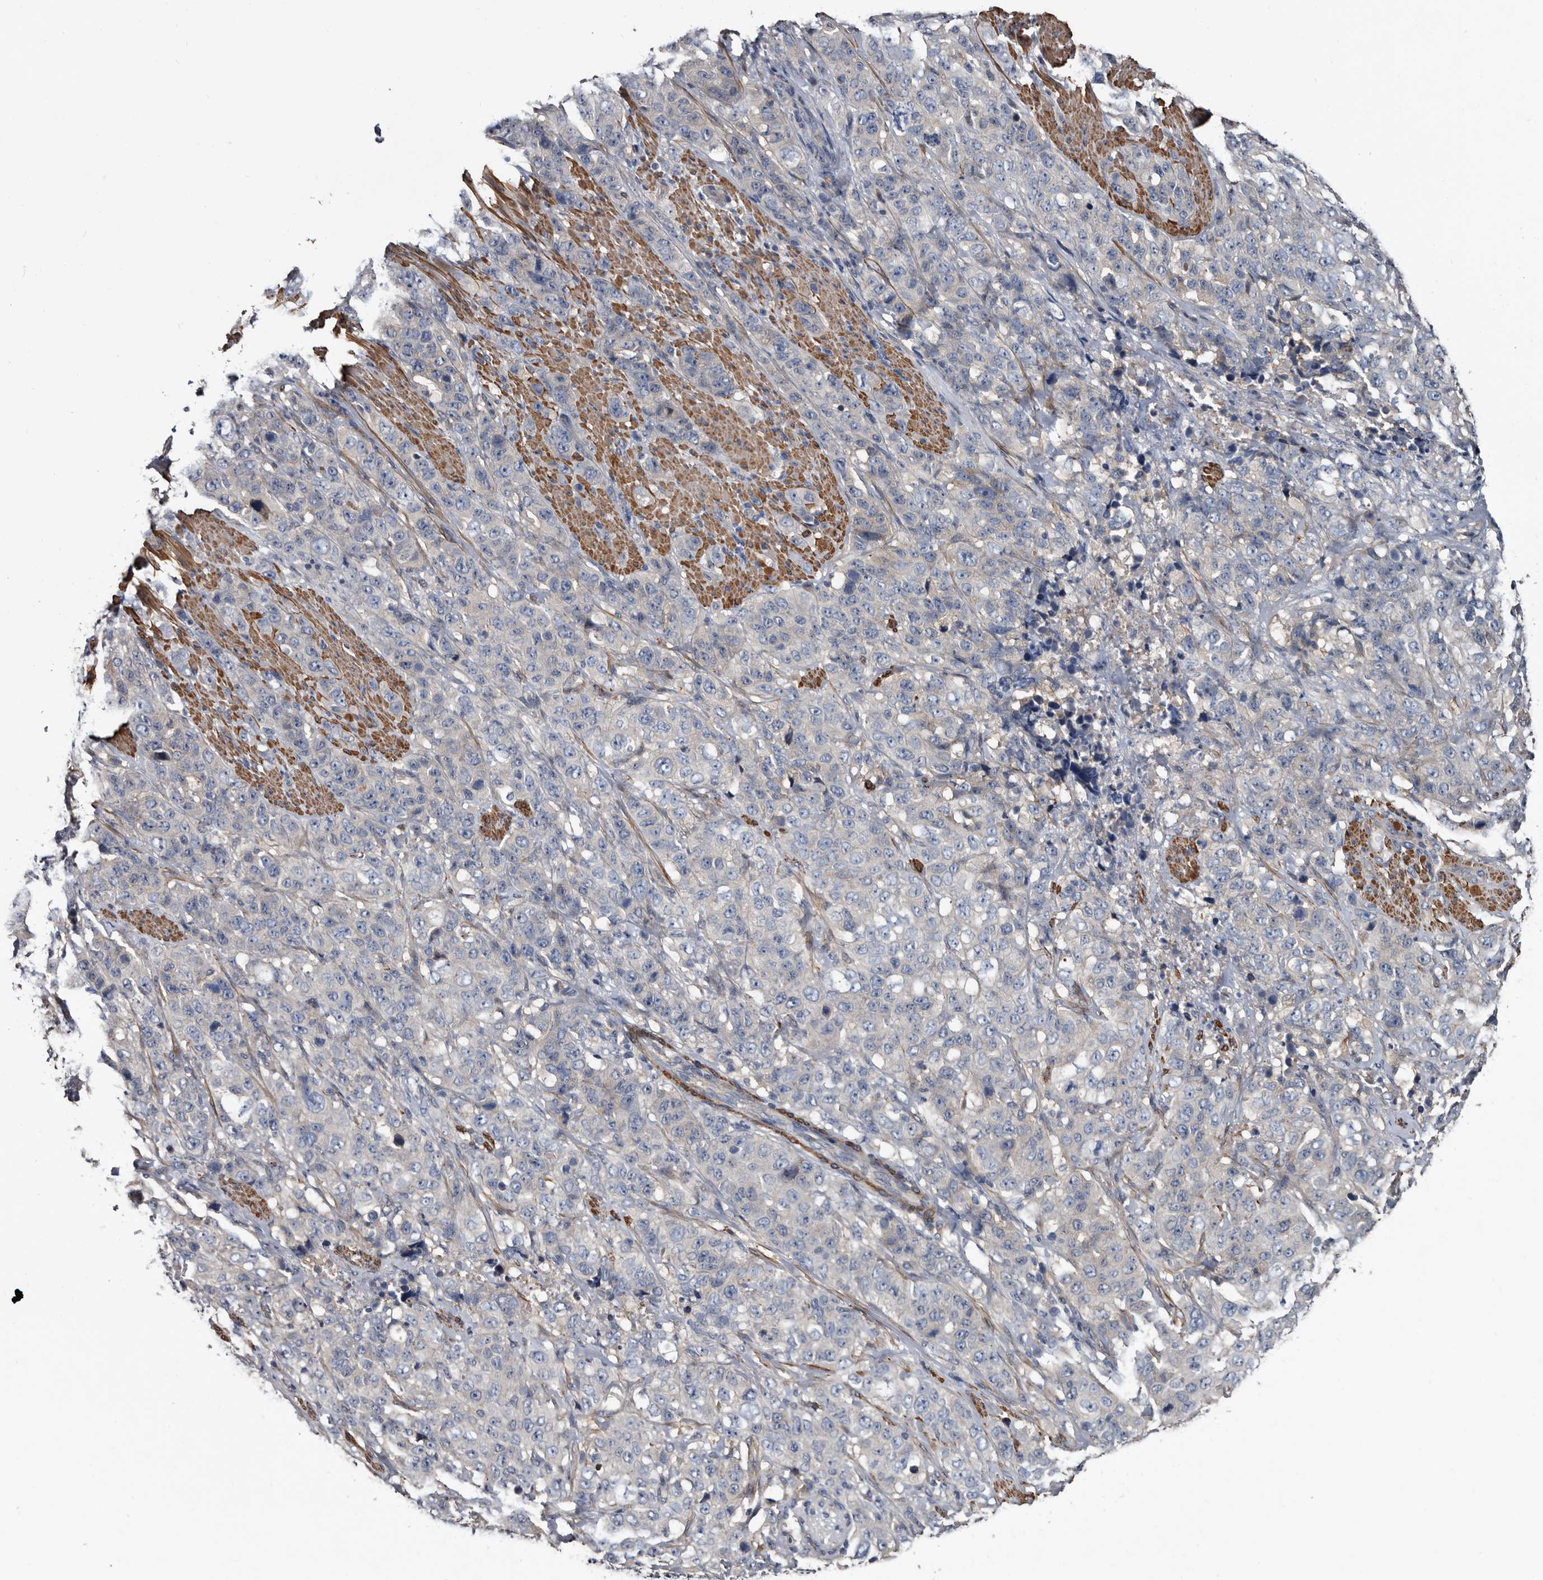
{"staining": {"intensity": "negative", "quantity": "none", "location": "none"}, "tissue": "stomach cancer", "cell_type": "Tumor cells", "image_type": "cancer", "snomed": [{"axis": "morphology", "description": "Adenocarcinoma, NOS"}, {"axis": "topography", "description": "Stomach"}], "caption": "Immunohistochemistry (IHC) of human stomach cancer (adenocarcinoma) displays no expression in tumor cells.", "gene": "IARS1", "patient": {"sex": "male", "age": 48}}